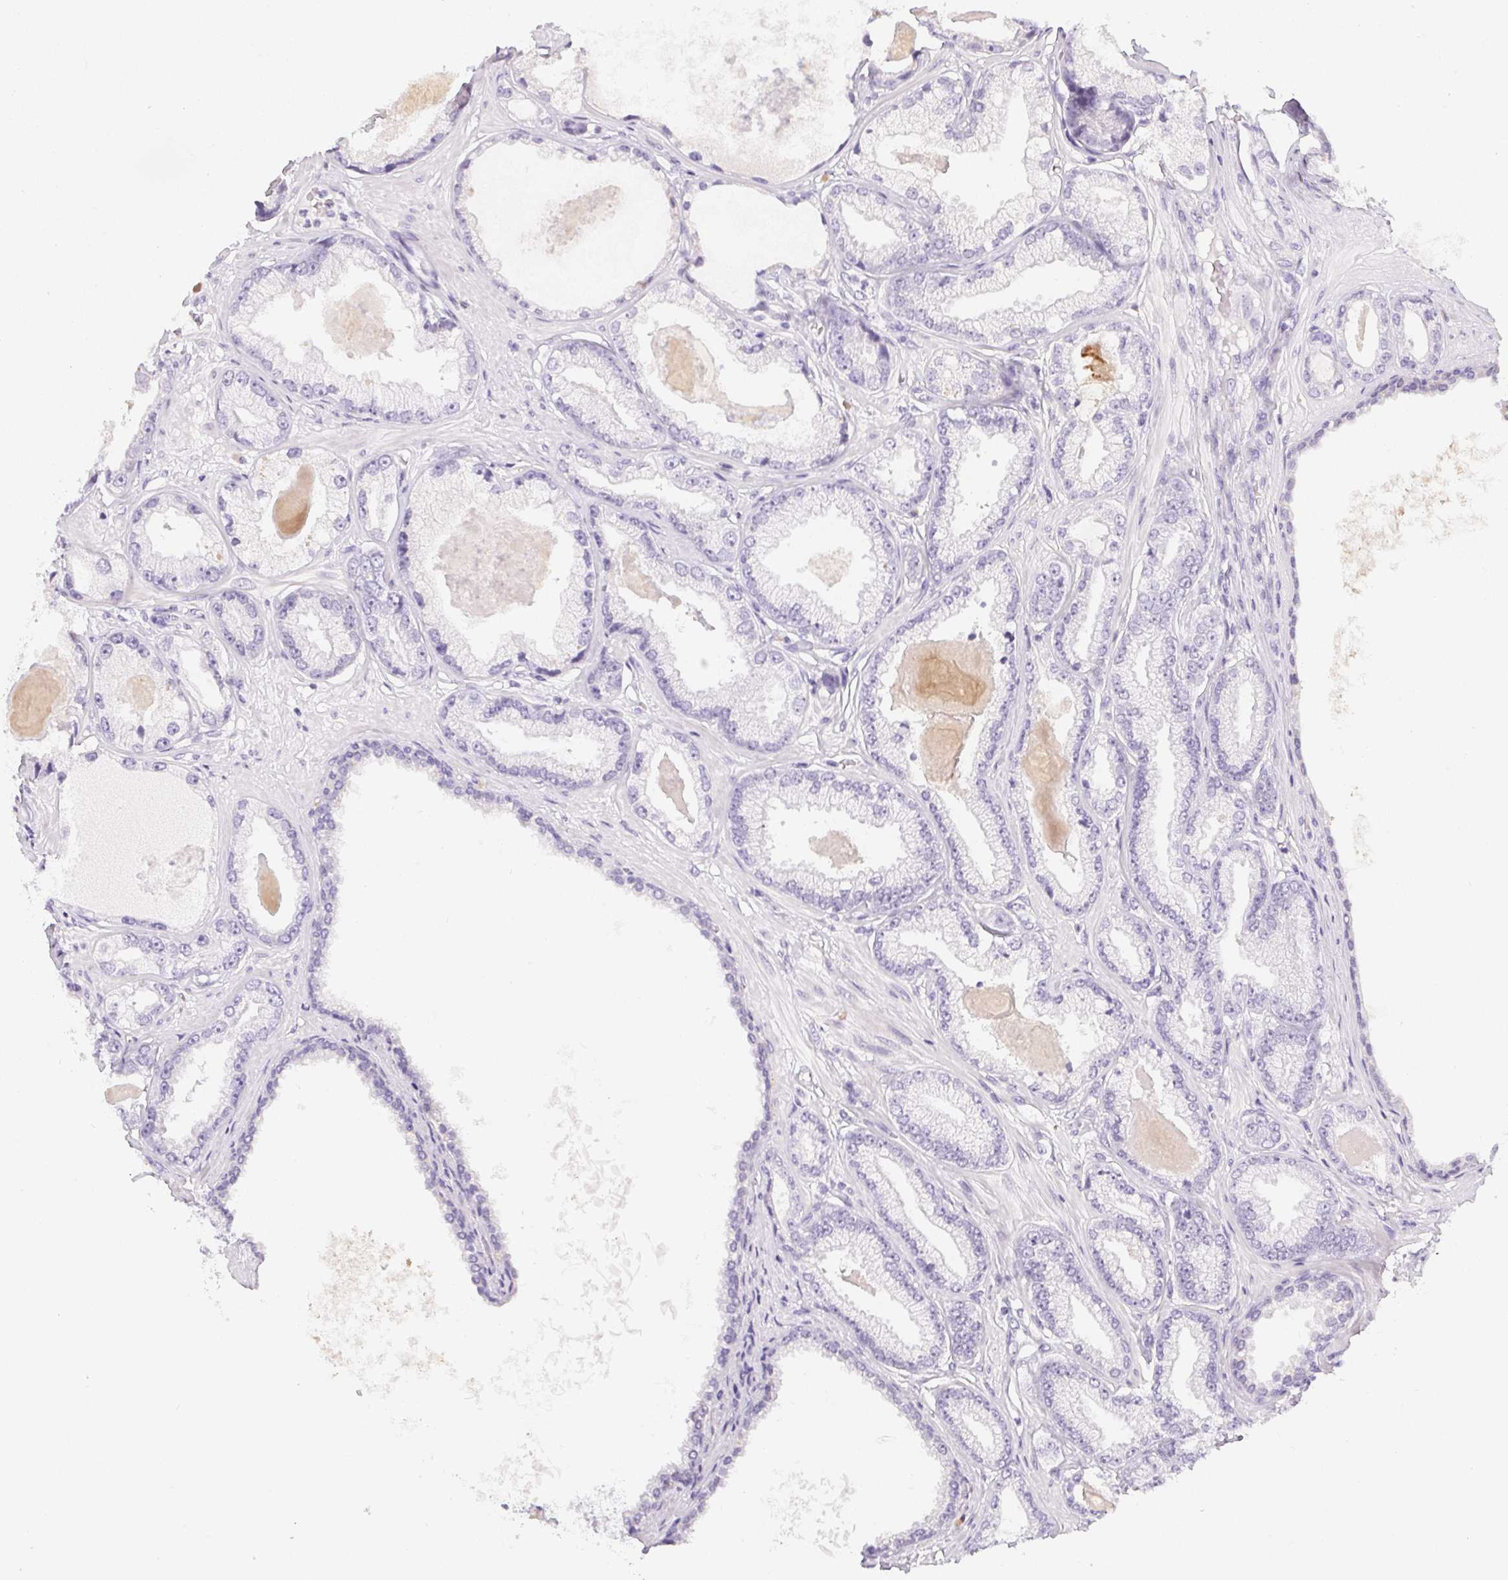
{"staining": {"intensity": "negative", "quantity": "none", "location": "none"}, "tissue": "prostate cancer", "cell_type": "Tumor cells", "image_type": "cancer", "snomed": [{"axis": "morphology", "description": "Adenocarcinoma, Low grade"}, {"axis": "topography", "description": "Prostate"}], "caption": "High magnification brightfield microscopy of prostate cancer stained with DAB (3,3'-diaminobenzidine) (brown) and counterstained with hematoxylin (blue): tumor cells show no significant positivity.", "gene": "PPY", "patient": {"sex": "male", "age": 64}}